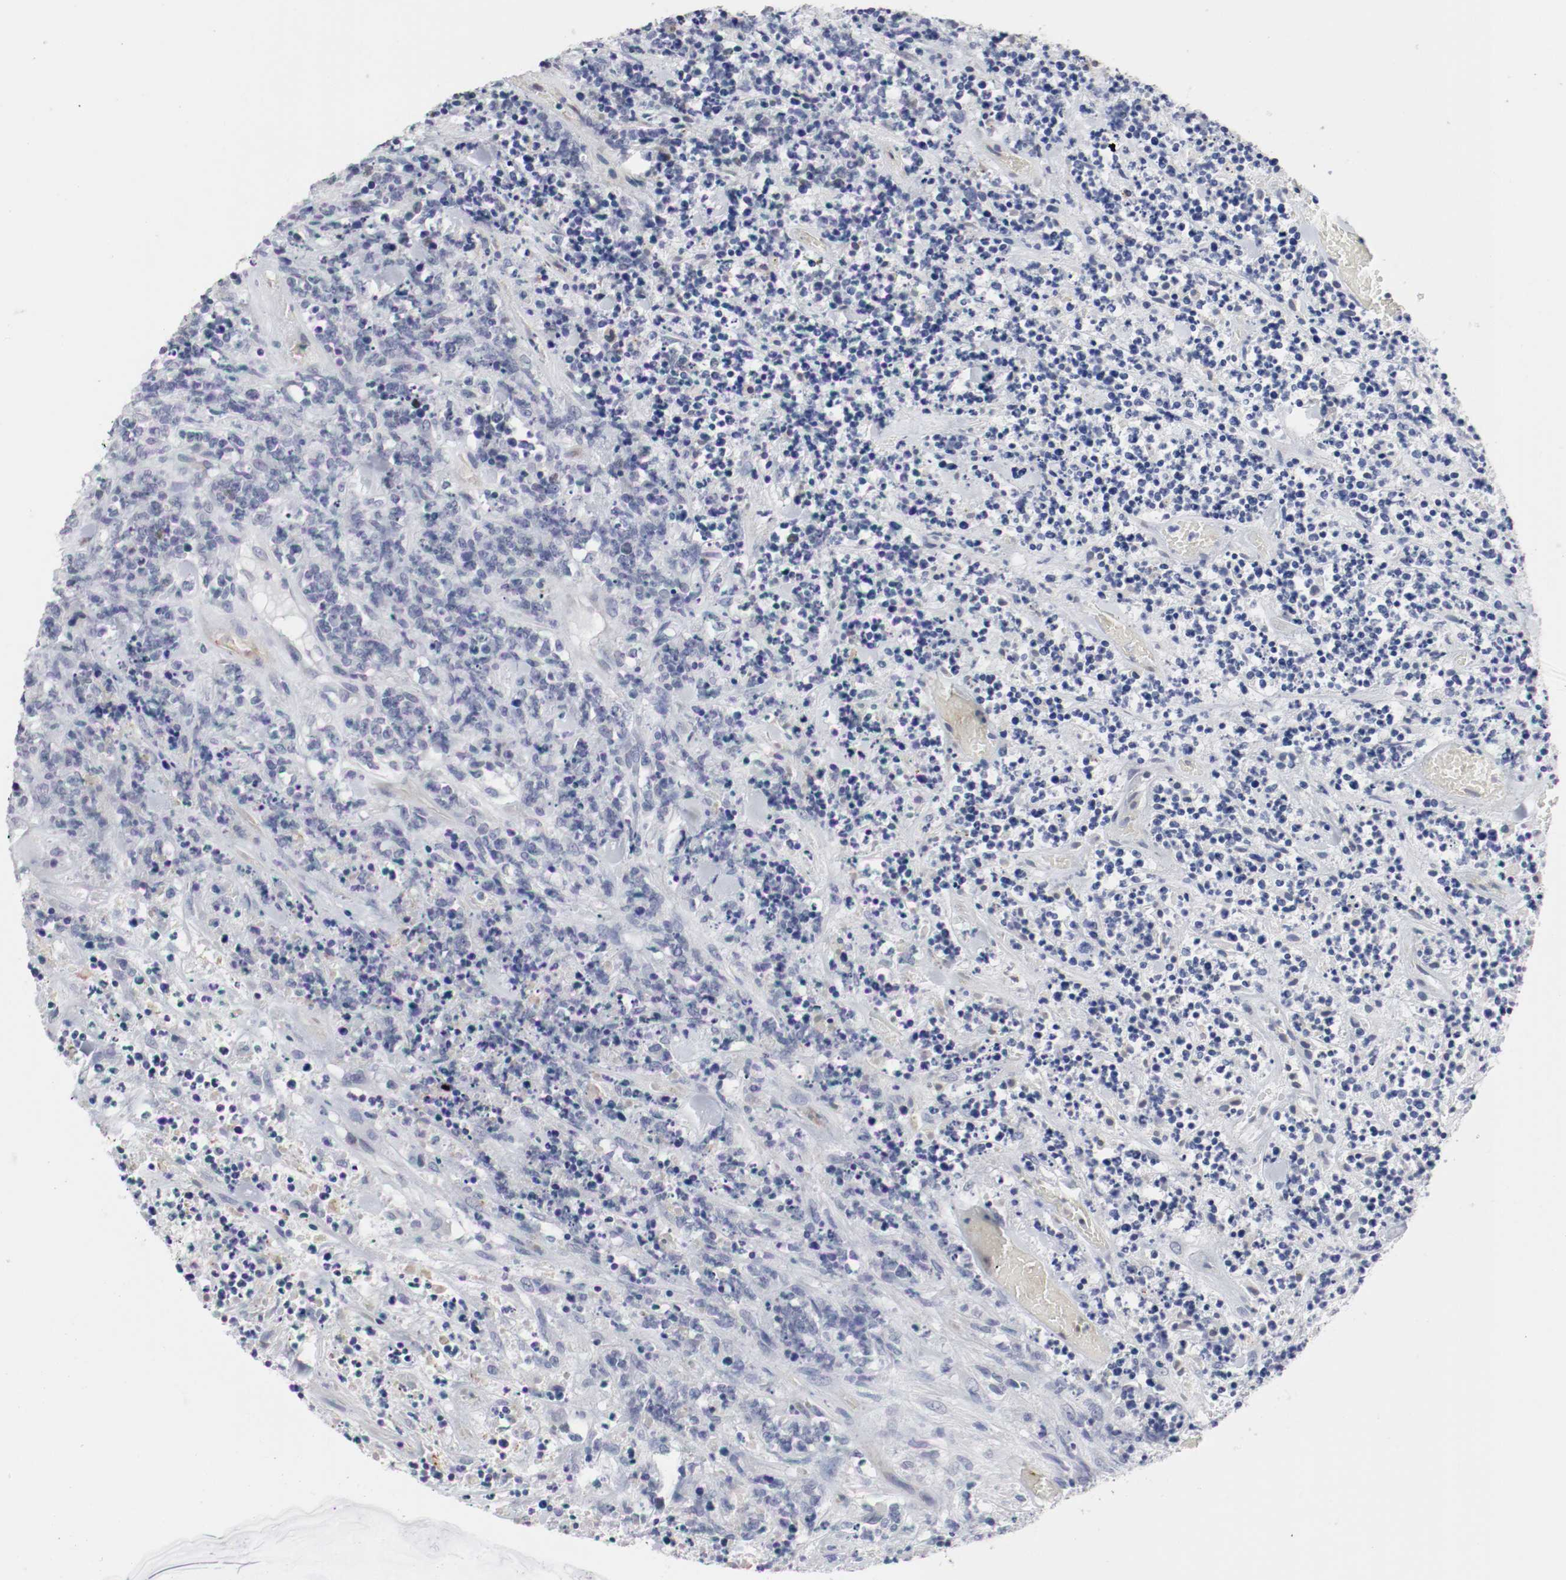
{"staining": {"intensity": "negative", "quantity": "none", "location": "none"}, "tissue": "lymphoma", "cell_type": "Tumor cells", "image_type": "cancer", "snomed": [{"axis": "morphology", "description": "Malignant lymphoma, non-Hodgkin's type, High grade"}, {"axis": "topography", "description": "Soft tissue"}], "caption": "An image of lymphoma stained for a protein demonstrates no brown staining in tumor cells. Nuclei are stained in blue.", "gene": "KIT", "patient": {"sex": "male", "age": 18}}